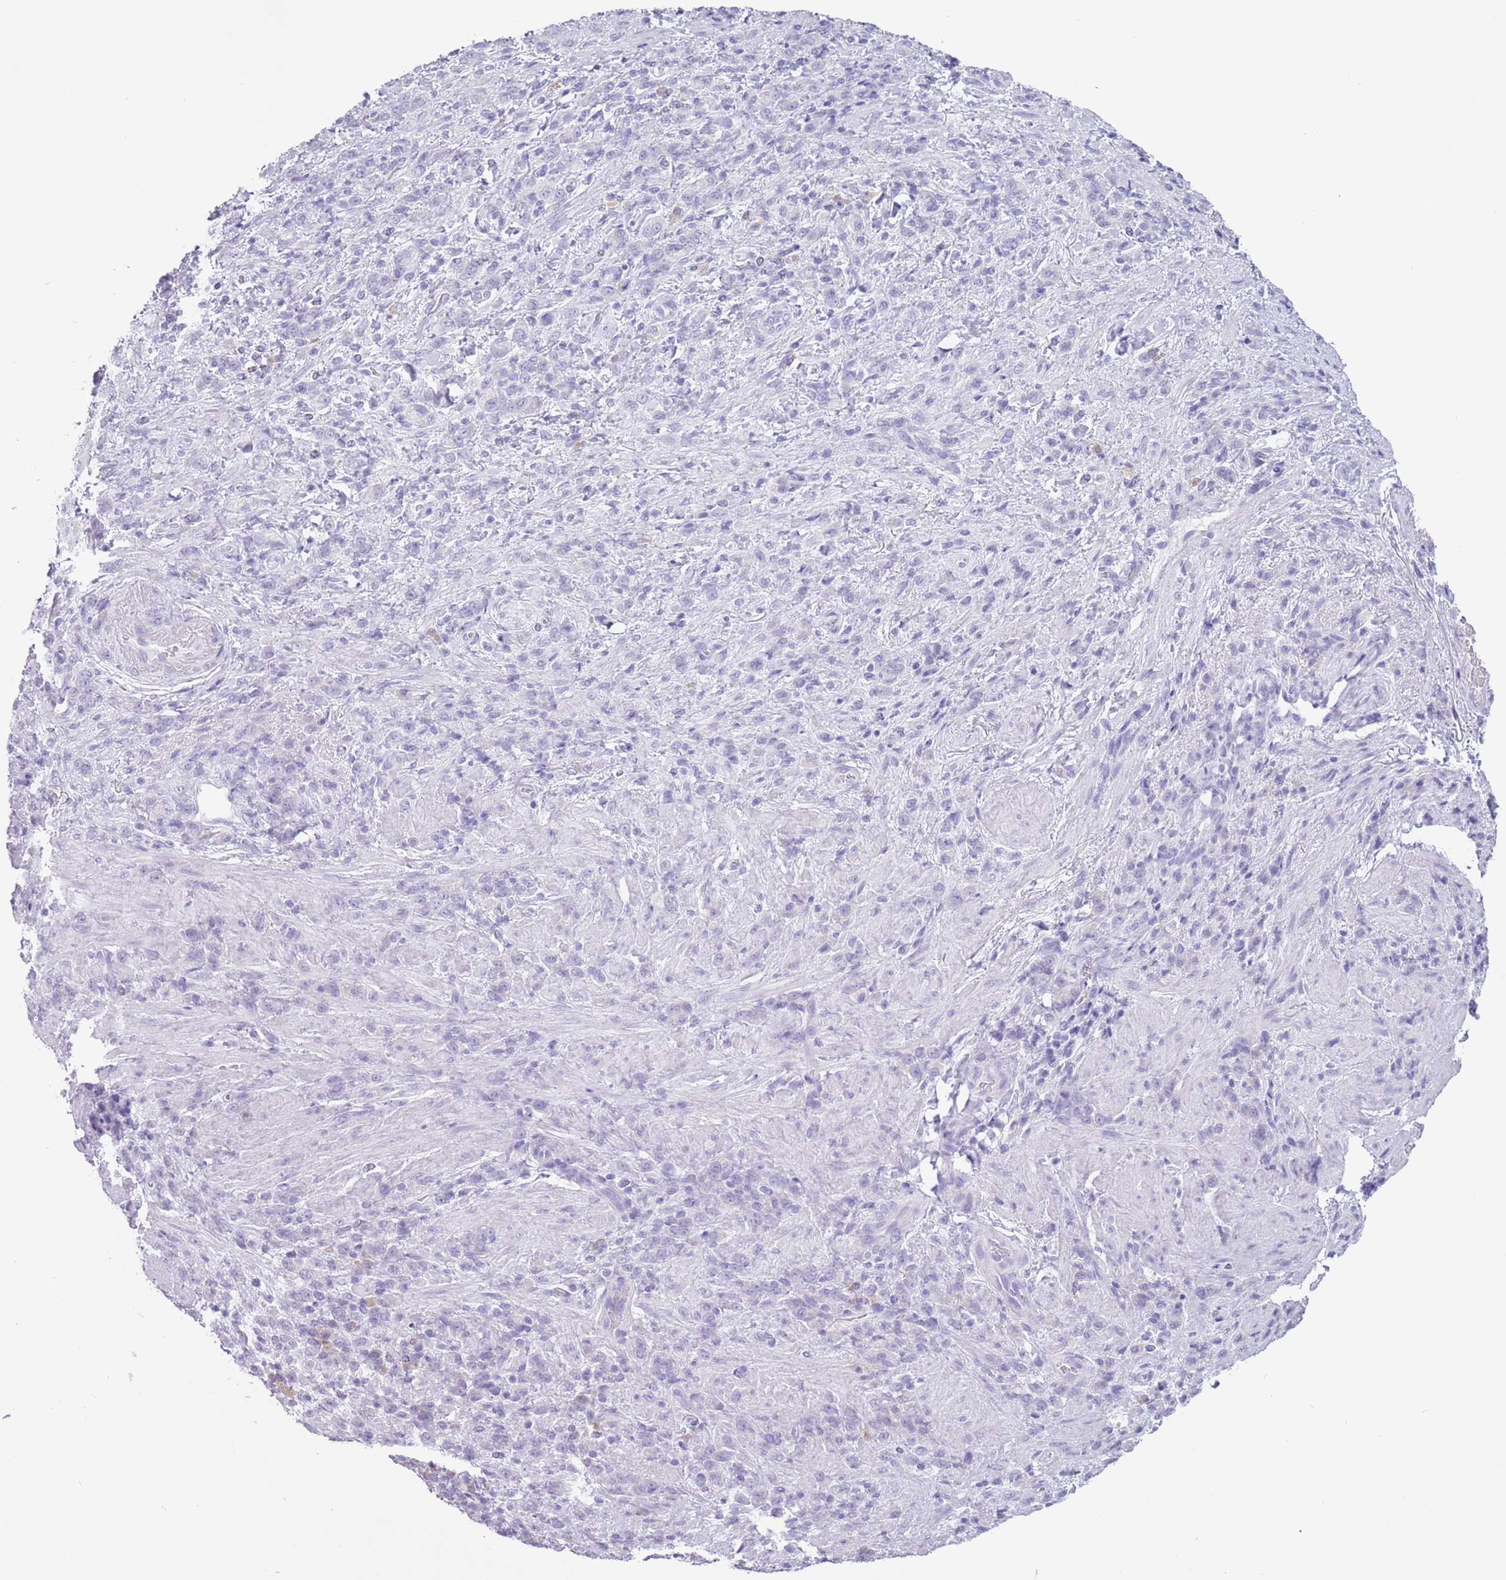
{"staining": {"intensity": "negative", "quantity": "none", "location": "none"}, "tissue": "stomach cancer", "cell_type": "Tumor cells", "image_type": "cancer", "snomed": [{"axis": "morphology", "description": "Adenocarcinoma, NOS"}, {"axis": "topography", "description": "Stomach"}], "caption": "A high-resolution histopathology image shows IHC staining of stomach adenocarcinoma, which reveals no significant positivity in tumor cells.", "gene": "HYOU1", "patient": {"sex": "male", "age": 77}}